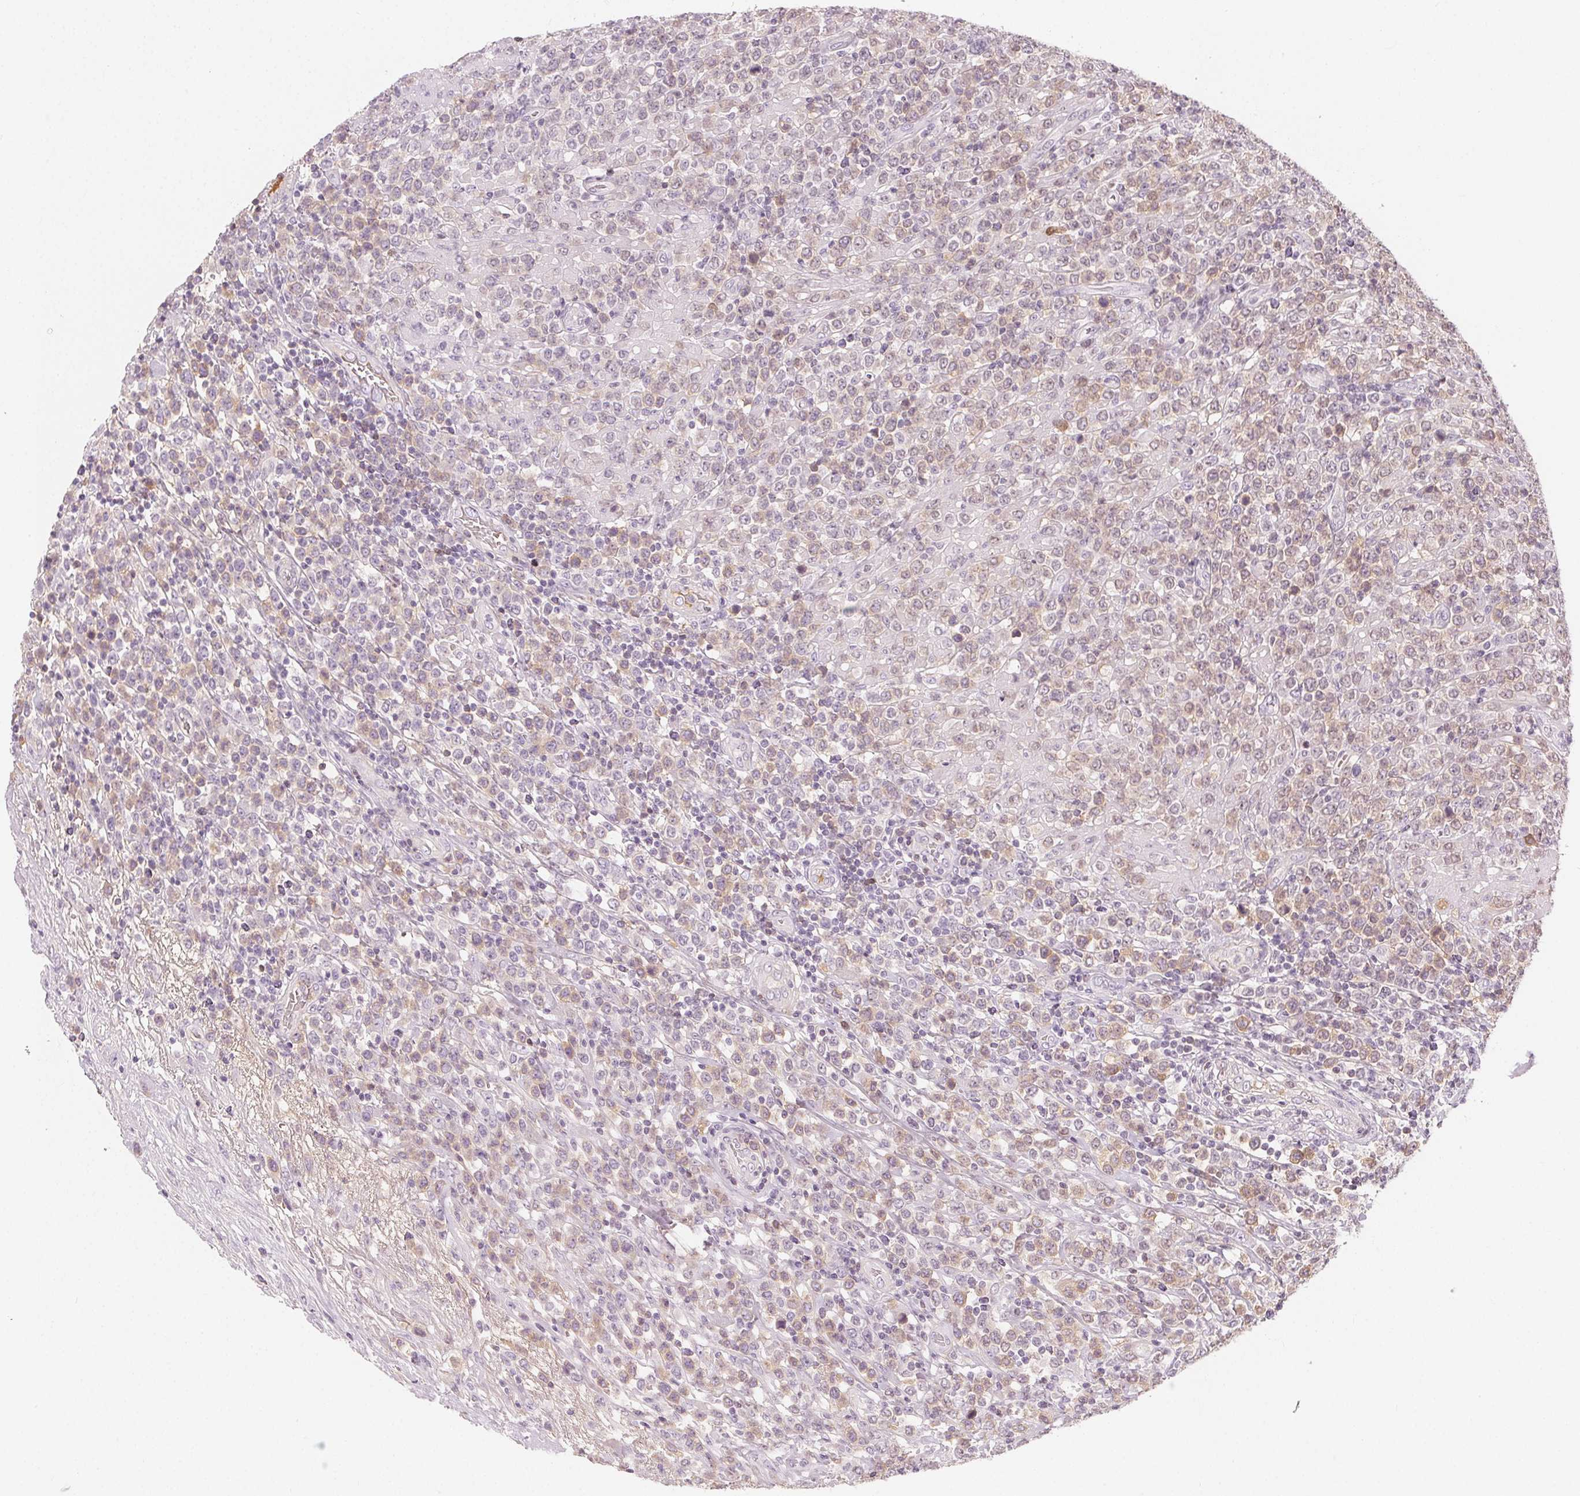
{"staining": {"intensity": "weak", "quantity": "<25%", "location": "cytoplasmic/membranous"}, "tissue": "lymphoma", "cell_type": "Tumor cells", "image_type": "cancer", "snomed": [{"axis": "morphology", "description": "Malignant lymphoma, non-Hodgkin's type, High grade"}, {"axis": "topography", "description": "Soft tissue"}], "caption": "Immunohistochemistry (IHC) histopathology image of human malignant lymphoma, non-Hodgkin's type (high-grade) stained for a protein (brown), which demonstrates no expression in tumor cells. (Brightfield microscopy of DAB immunohistochemistry at high magnification).", "gene": "AFM", "patient": {"sex": "female", "age": 56}}